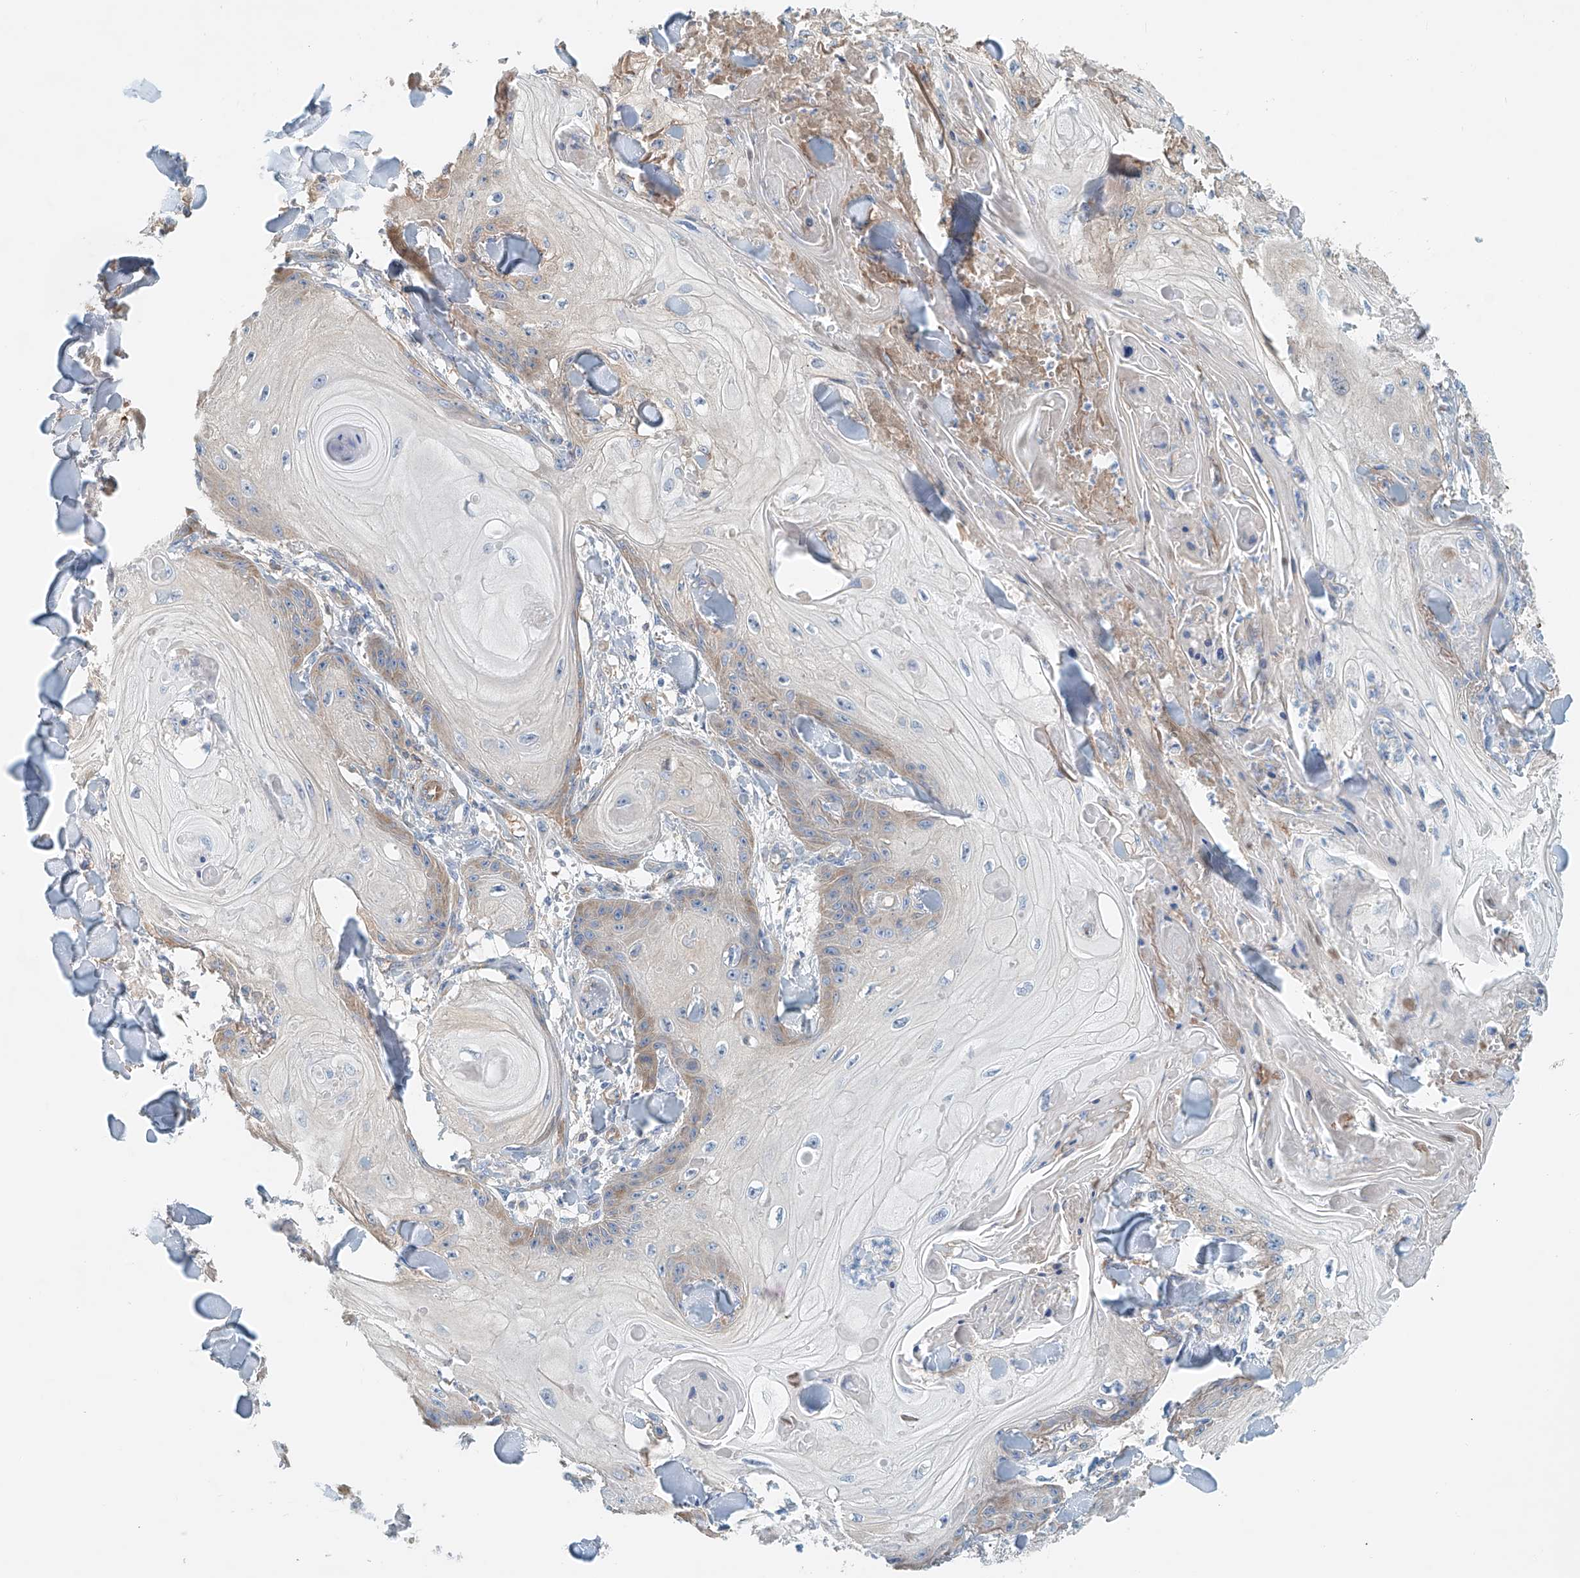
{"staining": {"intensity": "weak", "quantity": "<25%", "location": "cytoplasmic/membranous"}, "tissue": "skin cancer", "cell_type": "Tumor cells", "image_type": "cancer", "snomed": [{"axis": "morphology", "description": "Squamous cell carcinoma, NOS"}, {"axis": "topography", "description": "Skin"}], "caption": "This is an immunohistochemistry micrograph of human squamous cell carcinoma (skin). There is no staining in tumor cells.", "gene": "FRYL", "patient": {"sex": "male", "age": 74}}